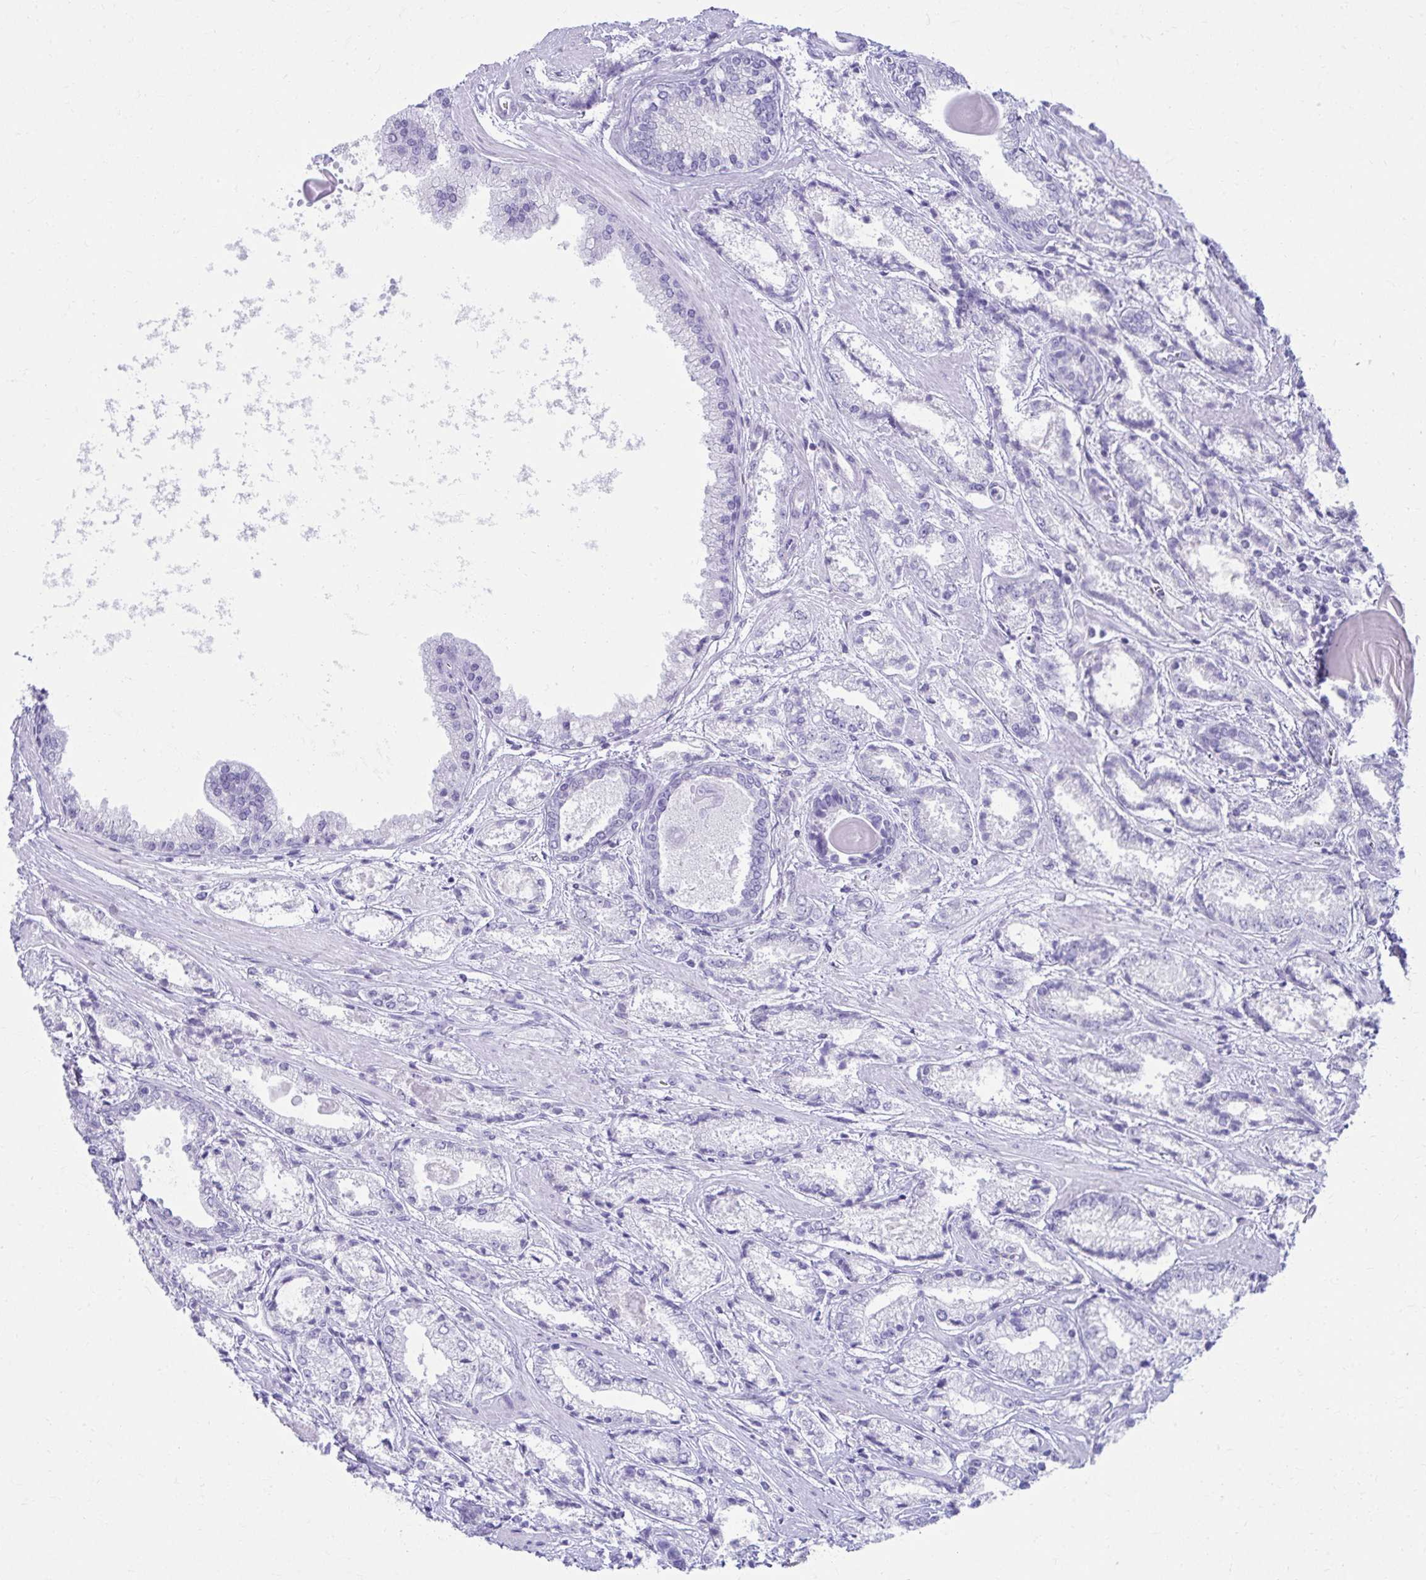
{"staining": {"intensity": "negative", "quantity": "none", "location": "none"}, "tissue": "prostate cancer", "cell_type": "Tumor cells", "image_type": "cancer", "snomed": [{"axis": "morphology", "description": "Adenocarcinoma, High grade"}, {"axis": "topography", "description": "Prostate"}], "caption": "Micrograph shows no significant protein staining in tumor cells of prostate cancer.", "gene": "ATP4B", "patient": {"sex": "male", "age": 64}}